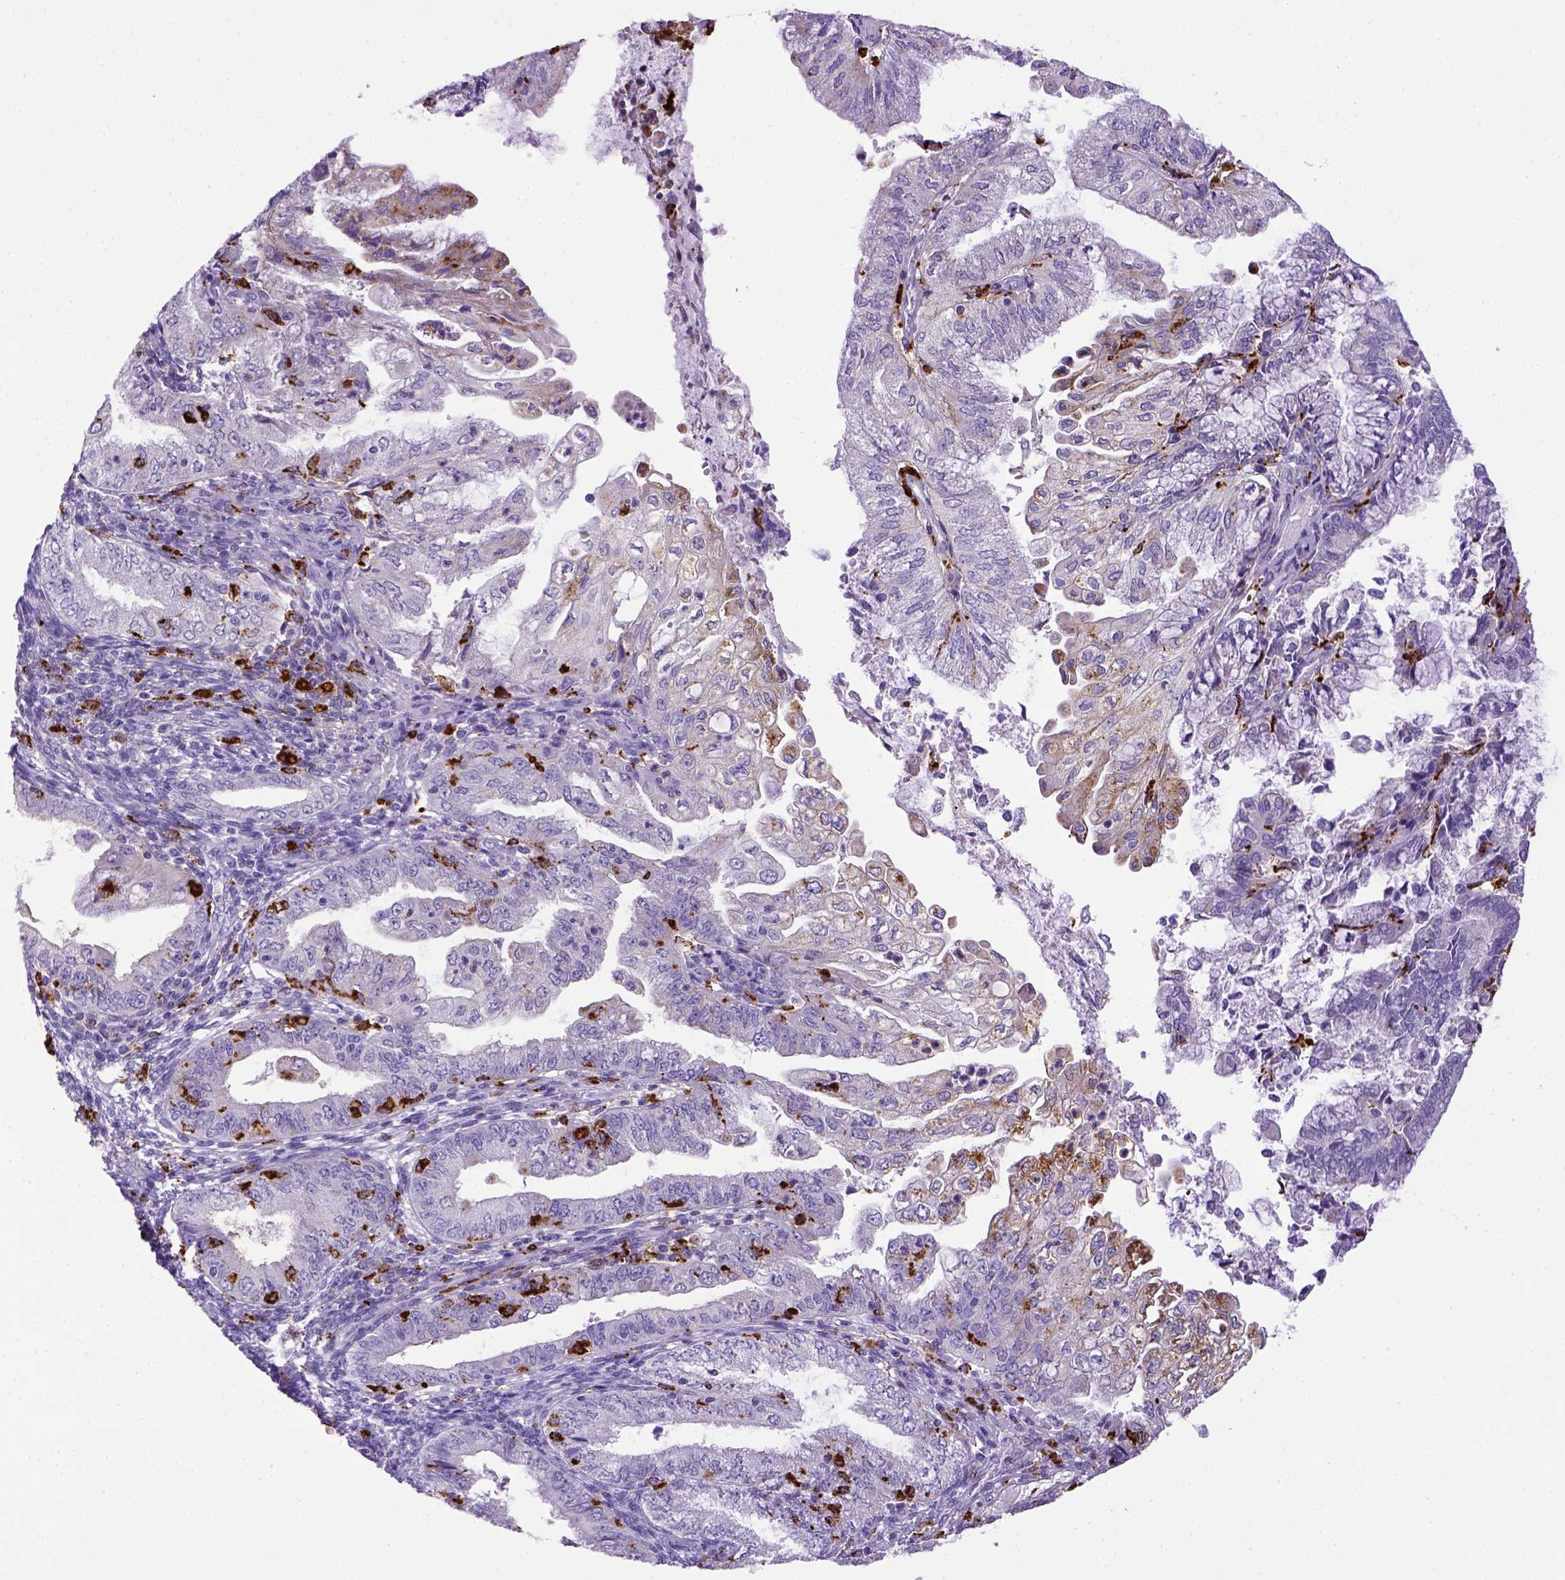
{"staining": {"intensity": "negative", "quantity": "none", "location": "none"}, "tissue": "endometrial cancer", "cell_type": "Tumor cells", "image_type": "cancer", "snomed": [{"axis": "morphology", "description": "Adenocarcinoma, NOS"}, {"axis": "topography", "description": "Endometrium"}], "caption": "Histopathology image shows no protein expression in tumor cells of endometrial adenocarcinoma tissue.", "gene": "CD68", "patient": {"sex": "female", "age": 55}}